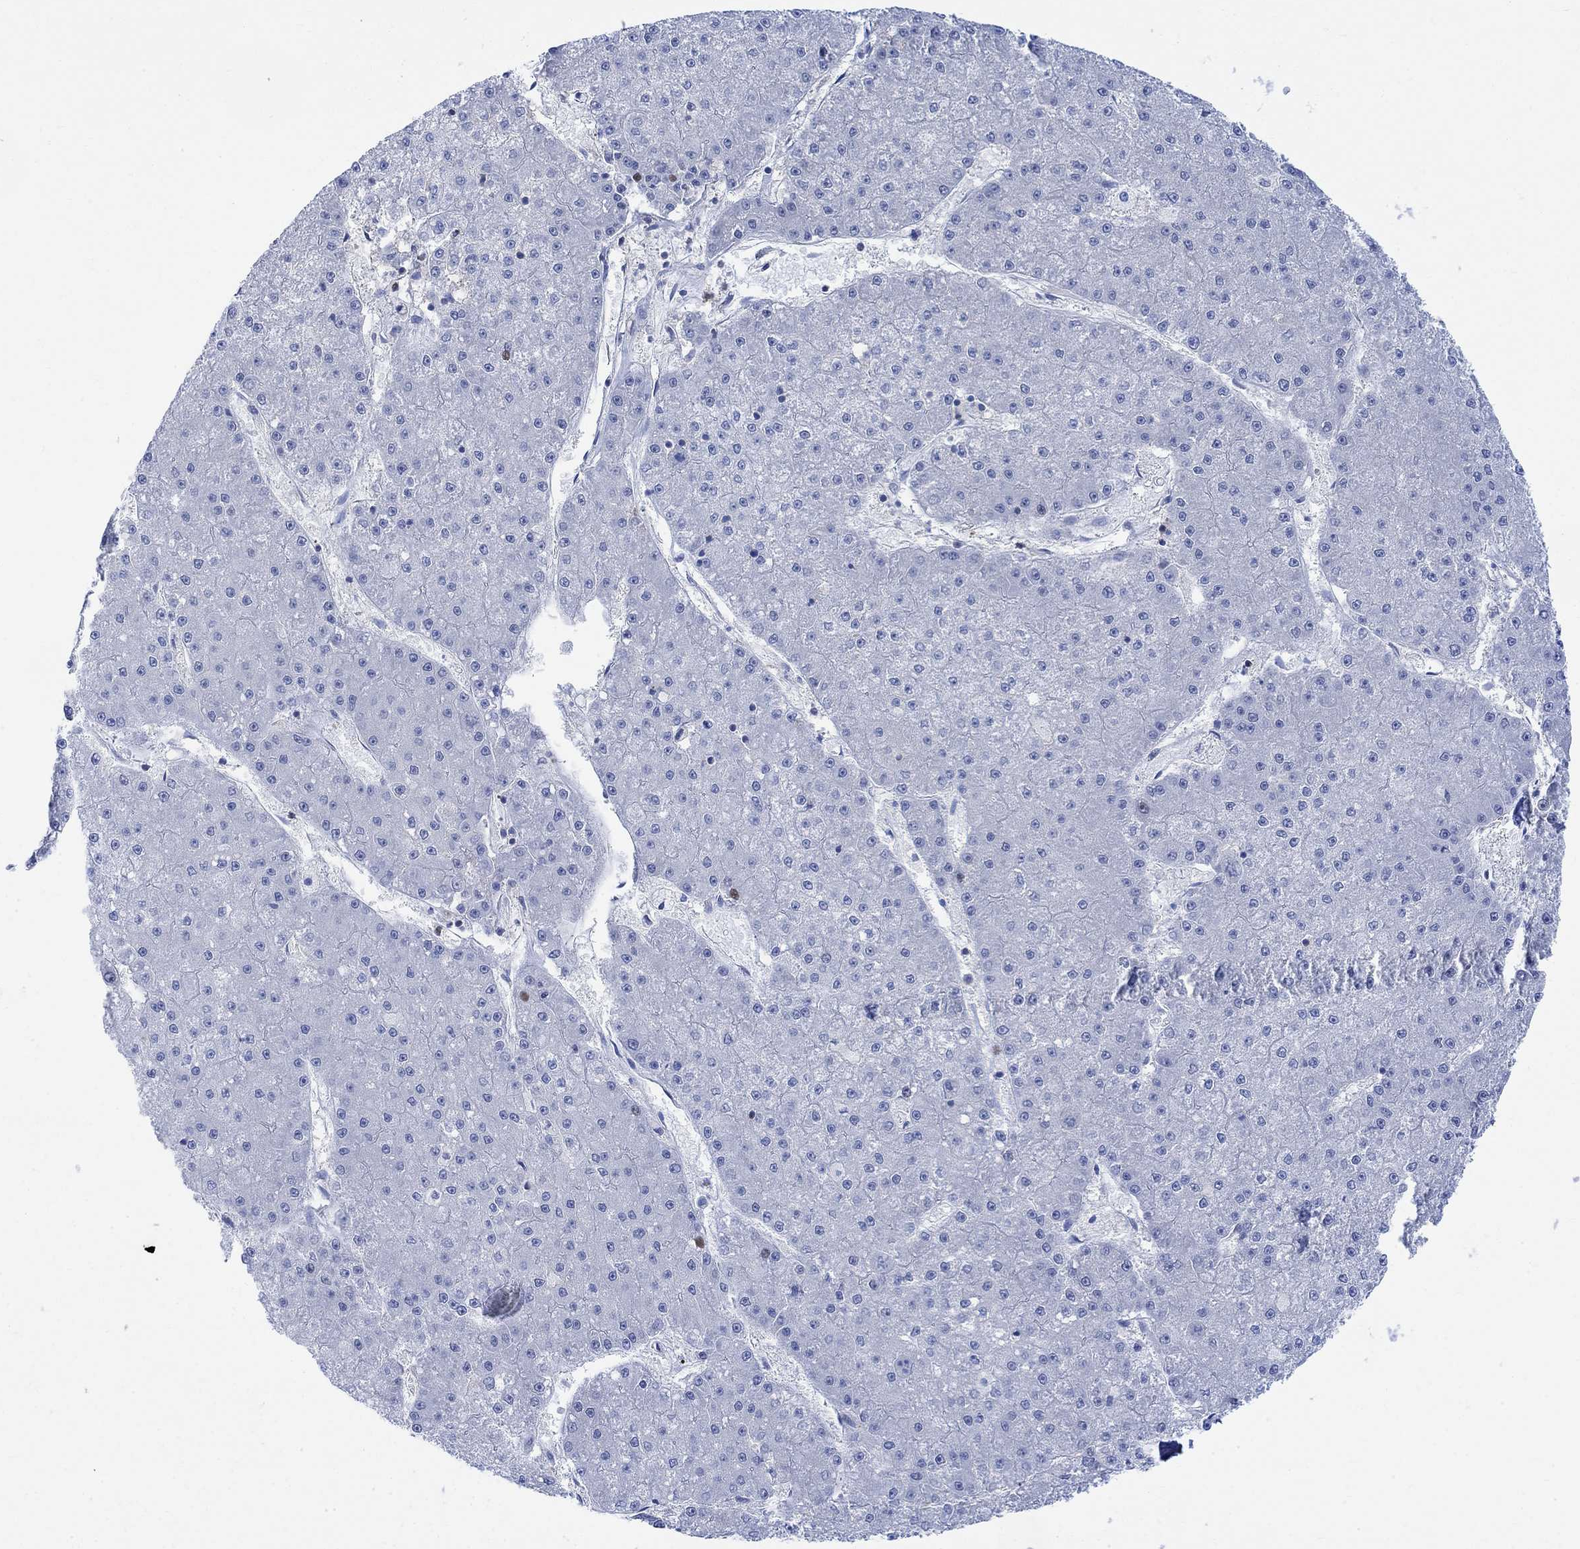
{"staining": {"intensity": "negative", "quantity": "none", "location": "none"}, "tissue": "liver cancer", "cell_type": "Tumor cells", "image_type": "cancer", "snomed": [{"axis": "morphology", "description": "Carcinoma, Hepatocellular, NOS"}, {"axis": "topography", "description": "Liver"}], "caption": "Protein analysis of liver hepatocellular carcinoma reveals no significant expression in tumor cells. Brightfield microscopy of IHC stained with DAB (brown) and hematoxylin (blue), captured at high magnification.", "gene": "ARSK", "patient": {"sex": "male", "age": 73}}